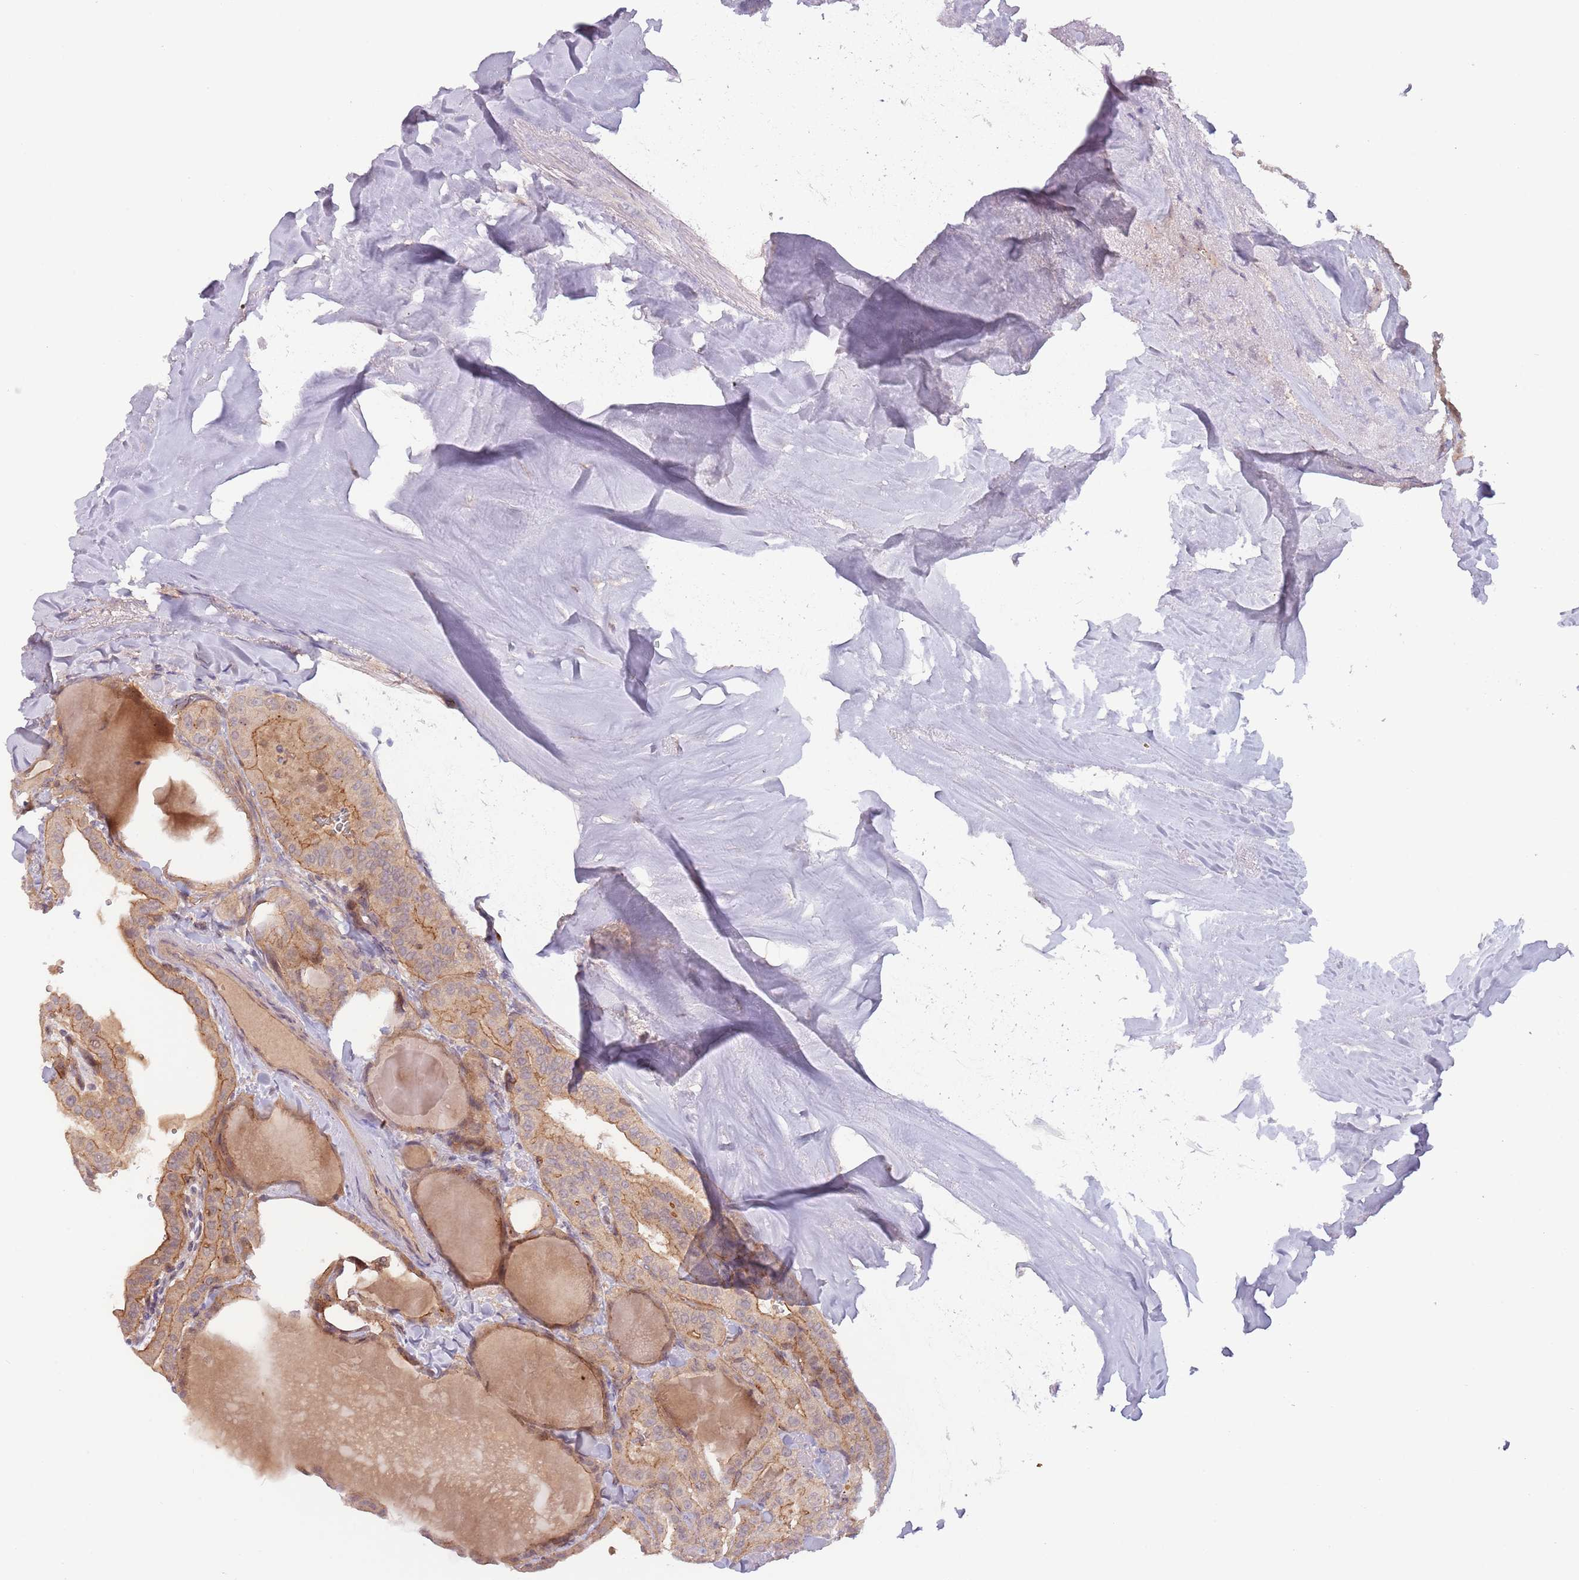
{"staining": {"intensity": "moderate", "quantity": ">75%", "location": "cytoplasmic/membranous"}, "tissue": "thyroid cancer", "cell_type": "Tumor cells", "image_type": "cancer", "snomed": [{"axis": "morphology", "description": "Papillary adenocarcinoma, NOS"}, {"axis": "topography", "description": "Thyroid gland"}], "caption": "The immunohistochemical stain highlights moderate cytoplasmic/membranous staining in tumor cells of papillary adenocarcinoma (thyroid) tissue.", "gene": "SAV1", "patient": {"sex": "male", "age": 52}}